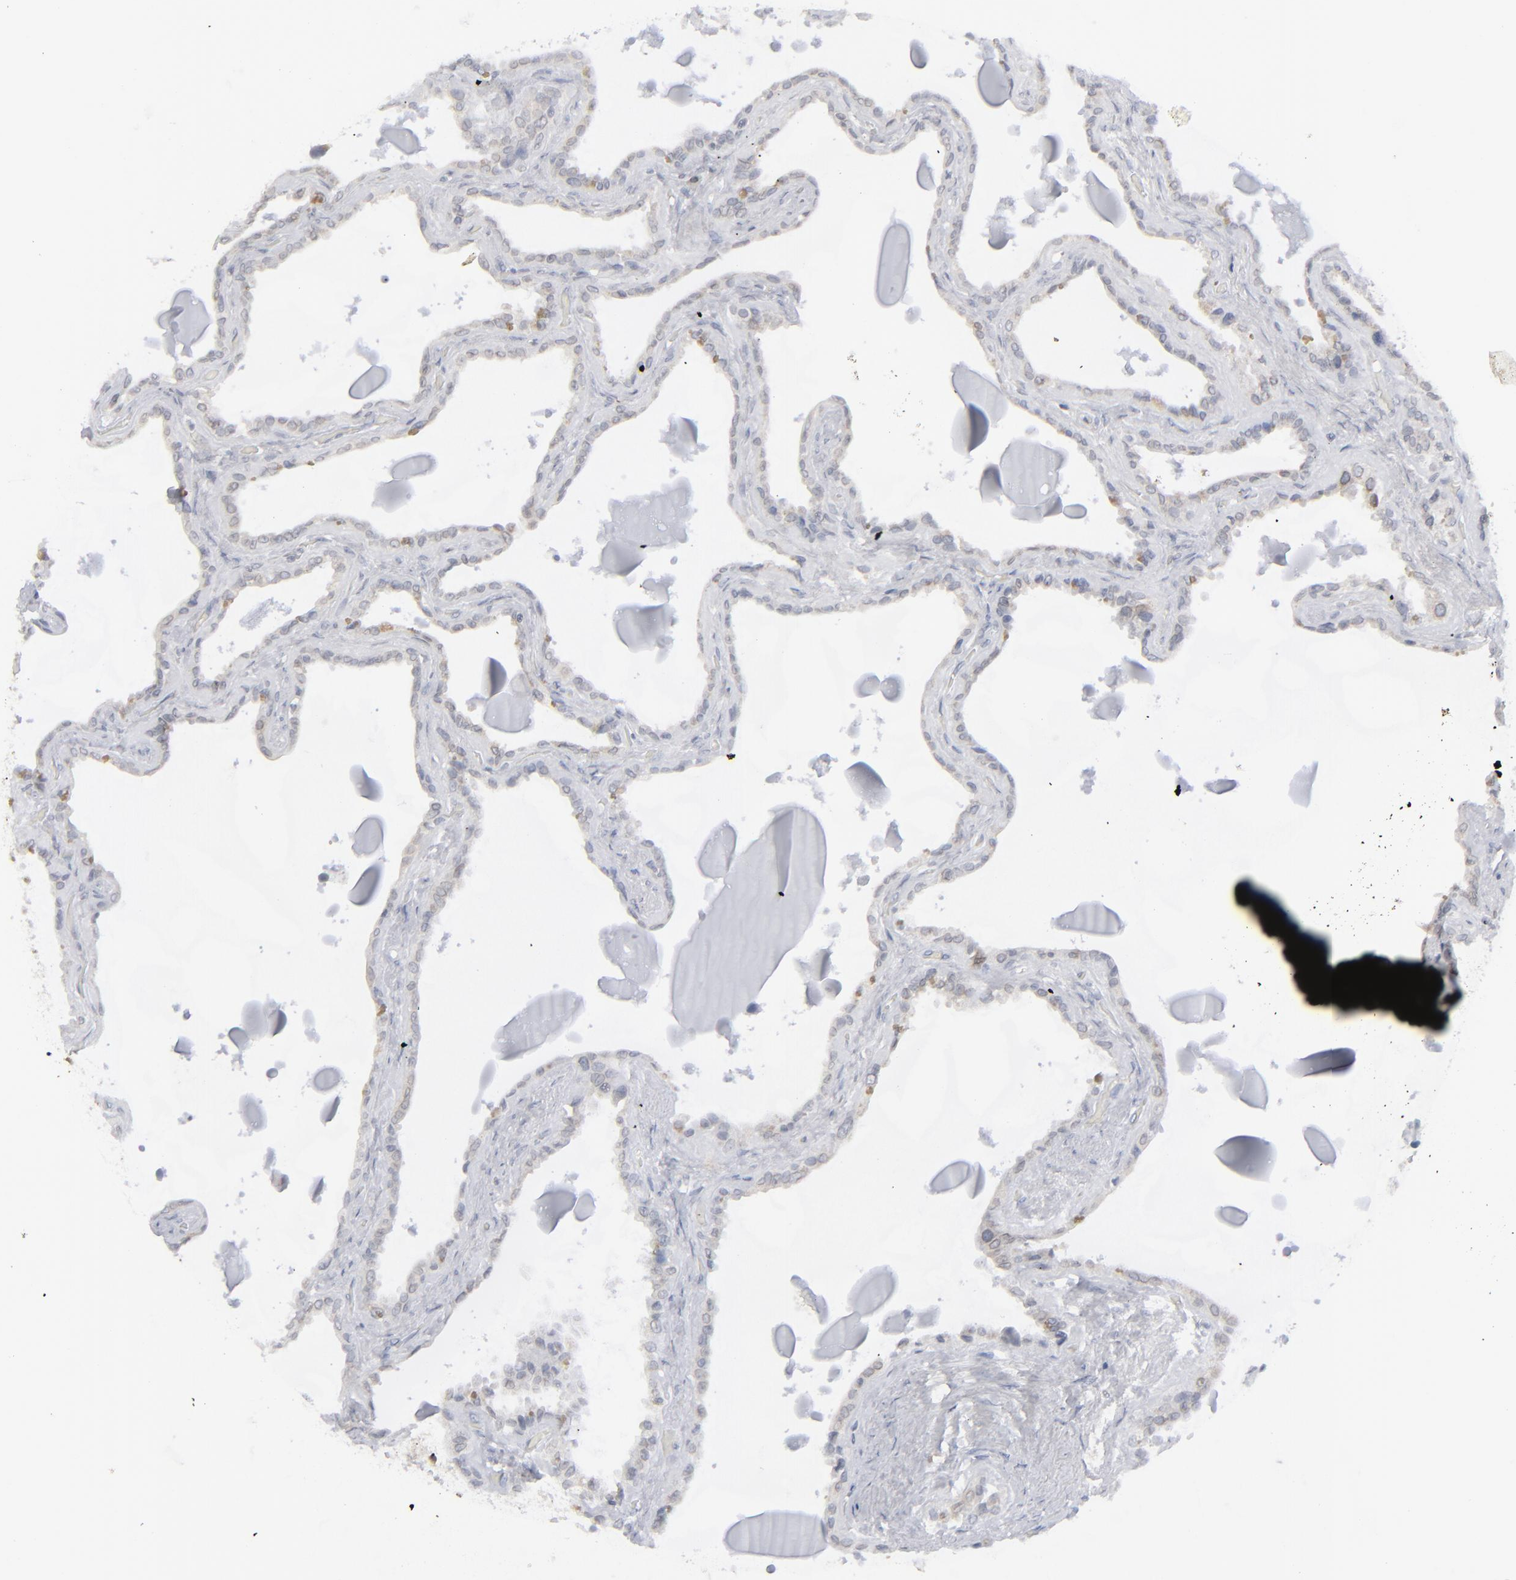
{"staining": {"intensity": "weak", "quantity": "<25%", "location": "cytoplasmic/membranous"}, "tissue": "seminal vesicle", "cell_type": "Glandular cells", "image_type": "normal", "snomed": [{"axis": "morphology", "description": "Normal tissue, NOS"}, {"axis": "morphology", "description": "Inflammation, NOS"}, {"axis": "topography", "description": "Urinary bladder"}, {"axis": "topography", "description": "Prostate"}, {"axis": "topography", "description": "Seminal veicle"}], "caption": "Immunohistochemistry image of benign seminal vesicle: human seminal vesicle stained with DAB (3,3'-diaminobenzidine) shows no significant protein staining in glandular cells. Brightfield microscopy of immunohistochemistry (IHC) stained with DAB (brown) and hematoxylin (blue), captured at high magnification.", "gene": "NUP88", "patient": {"sex": "male", "age": 82}}